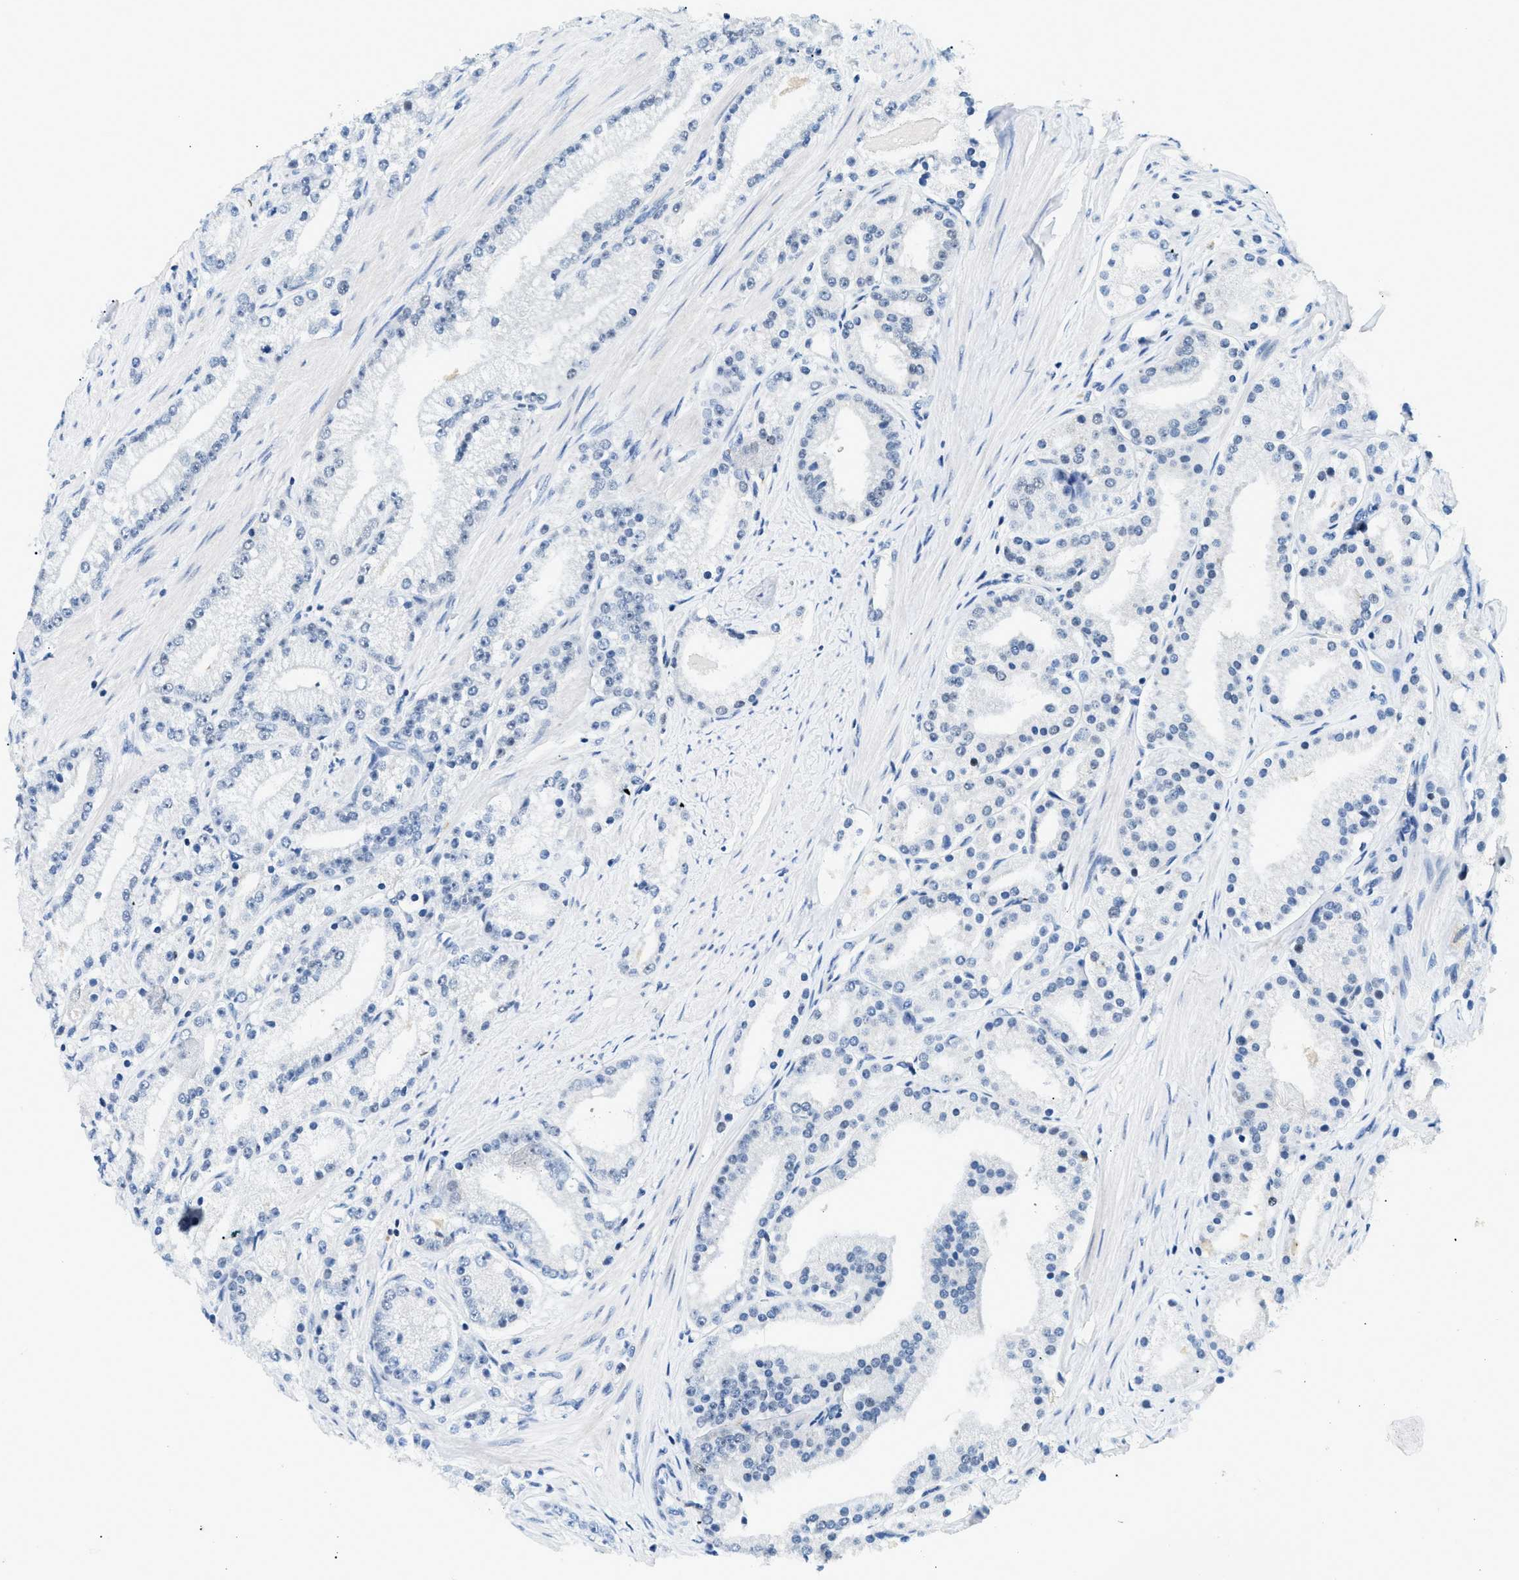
{"staining": {"intensity": "negative", "quantity": "none", "location": "none"}, "tissue": "prostate cancer", "cell_type": "Tumor cells", "image_type": "cancer", "snomed": [{"axis": "morphology", "description": "Adenocarcinoma, Low grade"}, {"axis": "topography", "description": "Prostate"}], "caption": "Immunohistochemistry (IHC) photomicrograph of human adenocarcinoma (low-grade) (prostate) stained for a protein (brown), which reveals no positivity in tumor cells.", "gene": "SMARCC1", "patient": {"sex": "male", "age": 63}}